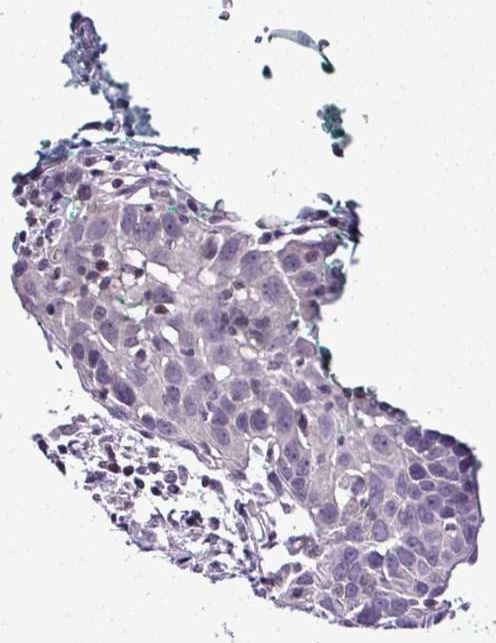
{"staining": {"intensity": "negative", "quantity": "none", "location": "none"}, "tissue": "head and neck cancer", "cell_type": "Tumor cells", "image_type": "cancer", "snomed": [{"axis": "morphology", "description": "Squamous cell carcinoma, NOS"}, {"axis": "topography", "description": "Oral tissue"}, {"axis": "topography", "description": "Head-Neck"}], "caption": "Immunohistochemistry (IHC) micrograph of human head and neck cancer (squamous cell carcinoma) stained for a protein (brown), which exhibits no positivity in tumor cells.", "gene": "TEX30", "patient": {"sex": "female", "age": 50}}